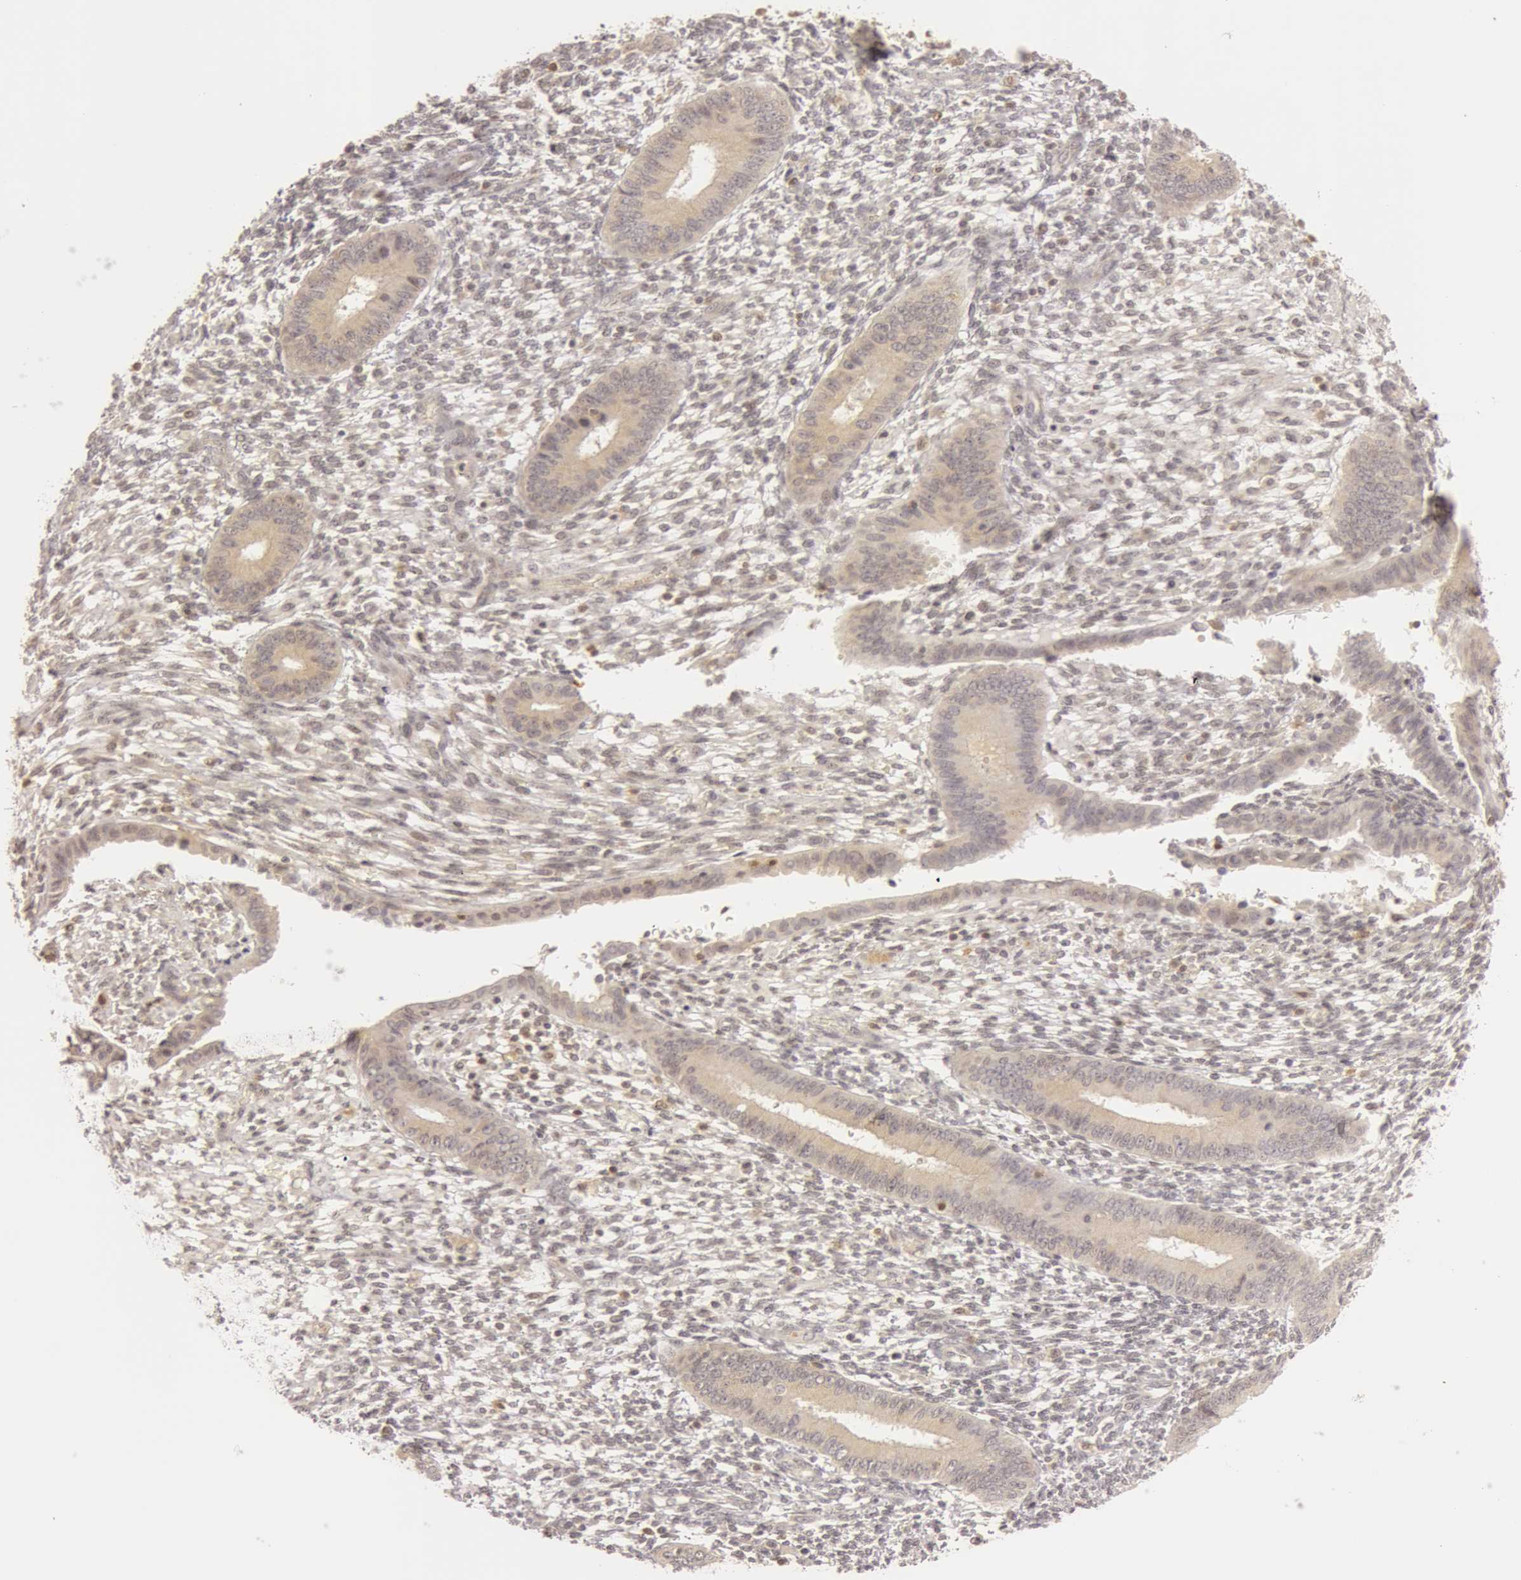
{"staining": {"intensity": "weak", "quantity": "<25%", "location": "nuclear"}, "tissue": "endometrium", "cell_type": "Cells in endometrial stroma", "image_type": "normal", "snomed": [{"axis": "morphology", "description": "Normal tissue, NOS"}, {"axis": "topography", "description": "Endometrium"}], "caption": "Cells in endometrial stroma are negative for protein expression in unremarkable human endometrium. (DAB immunohistochemistry visualized using brightfield microscopy, high magnification).", "gene": "OASL", "patient": {"sex": "female", "age": 42}}